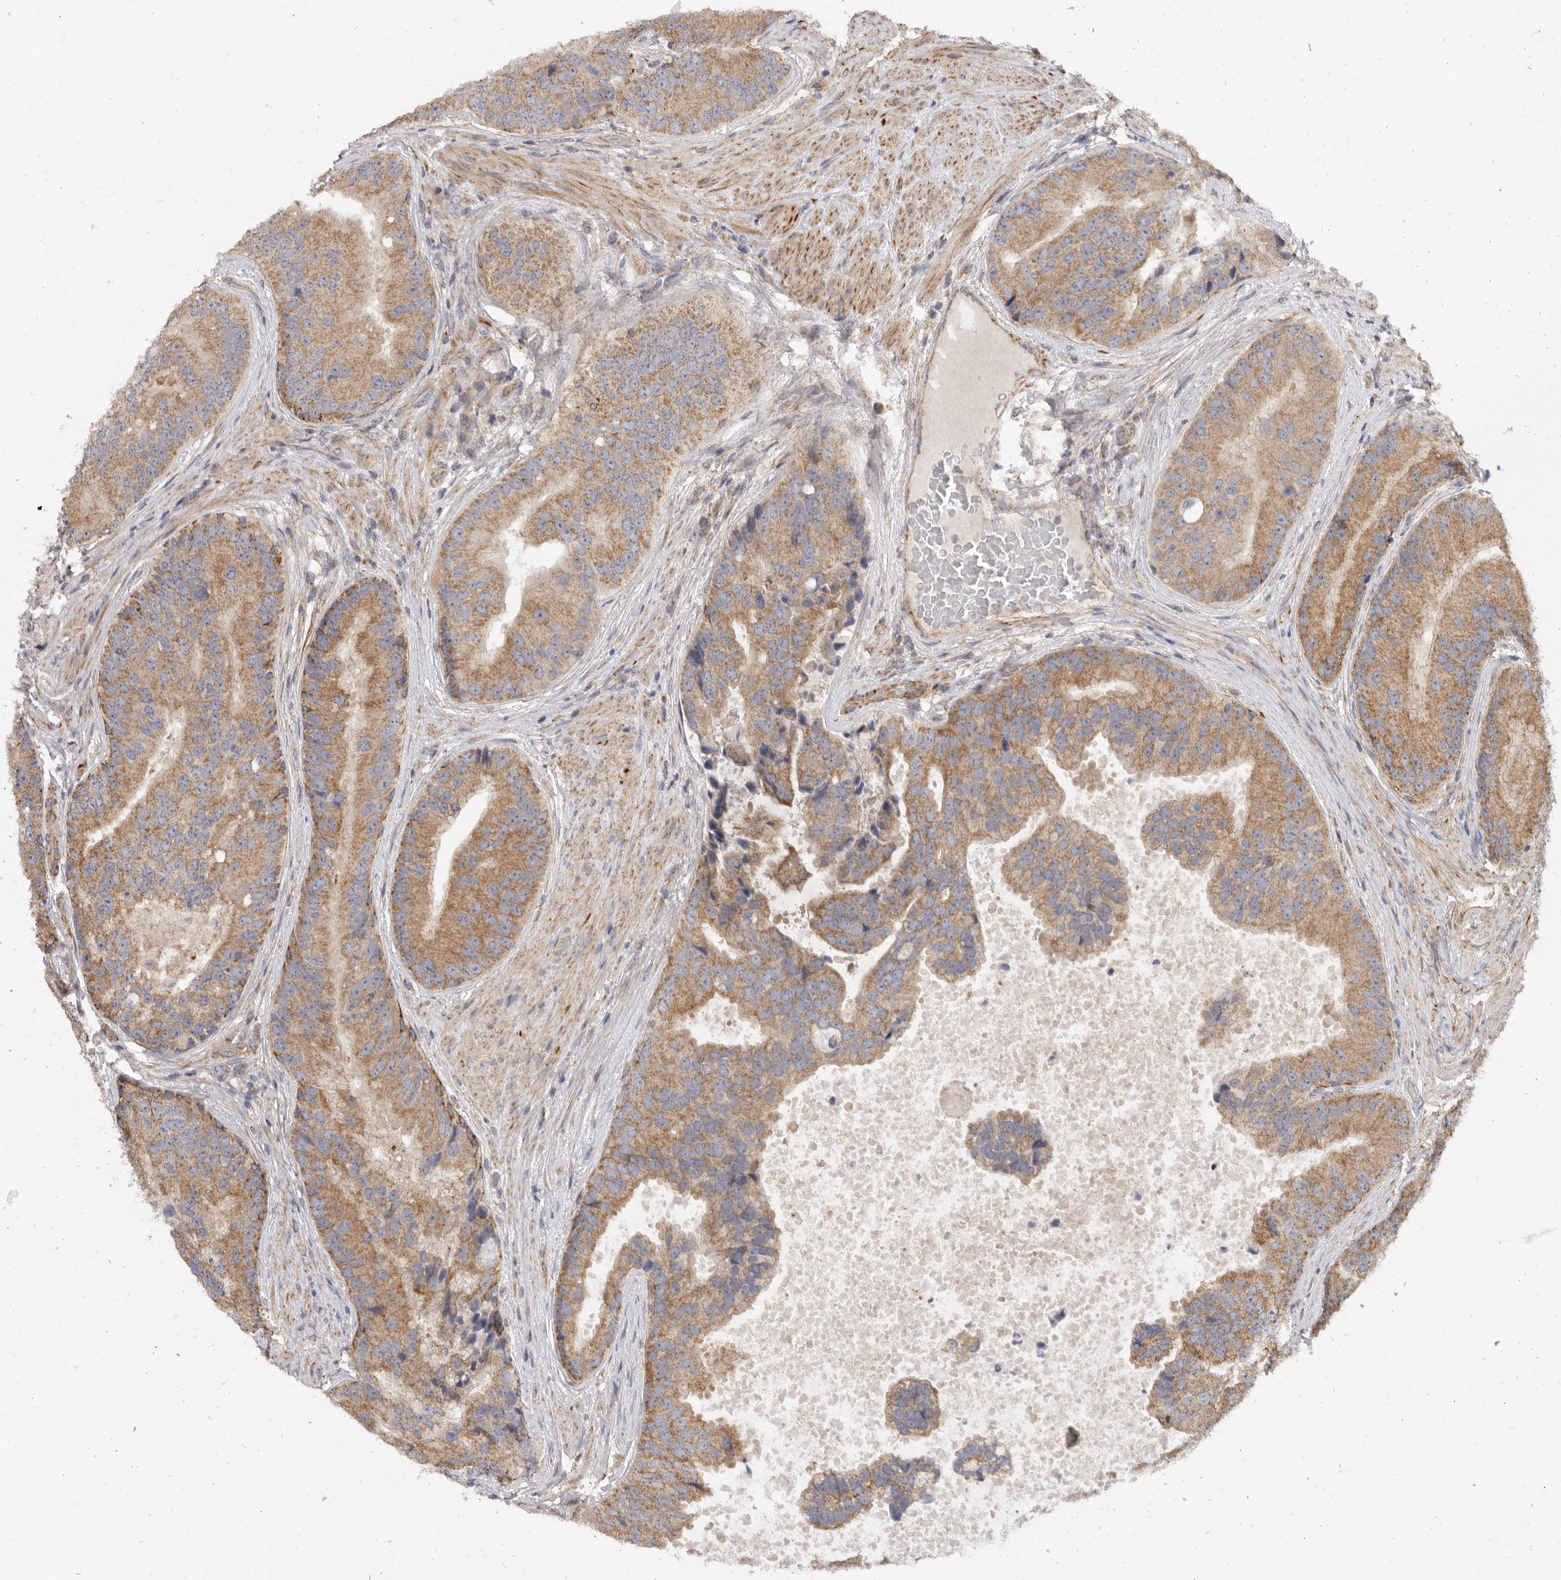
{"staining": {"intensity": "moderate", "quantity": ">75%", "location": "cytoplasmic/membranous"}, "tissue": "prostate cancer", "cell_type": "Tumor cells", "image_type": "cancer", "snomed": [{"axis": "morphology", "description": "Adenocarcinoma, High grade"}, {"axis": "topography", "description": "Prostate"}], "caption": "Prostate cancer (adenocarcinoma (high-grade)) stained with a brown dye demonstrates moderate cytoplasmic/membranous positive staining in approximately >75% of tumor cells.", "gene": "MTFR1L", "patient": {"sex": "male", "age": 70}}